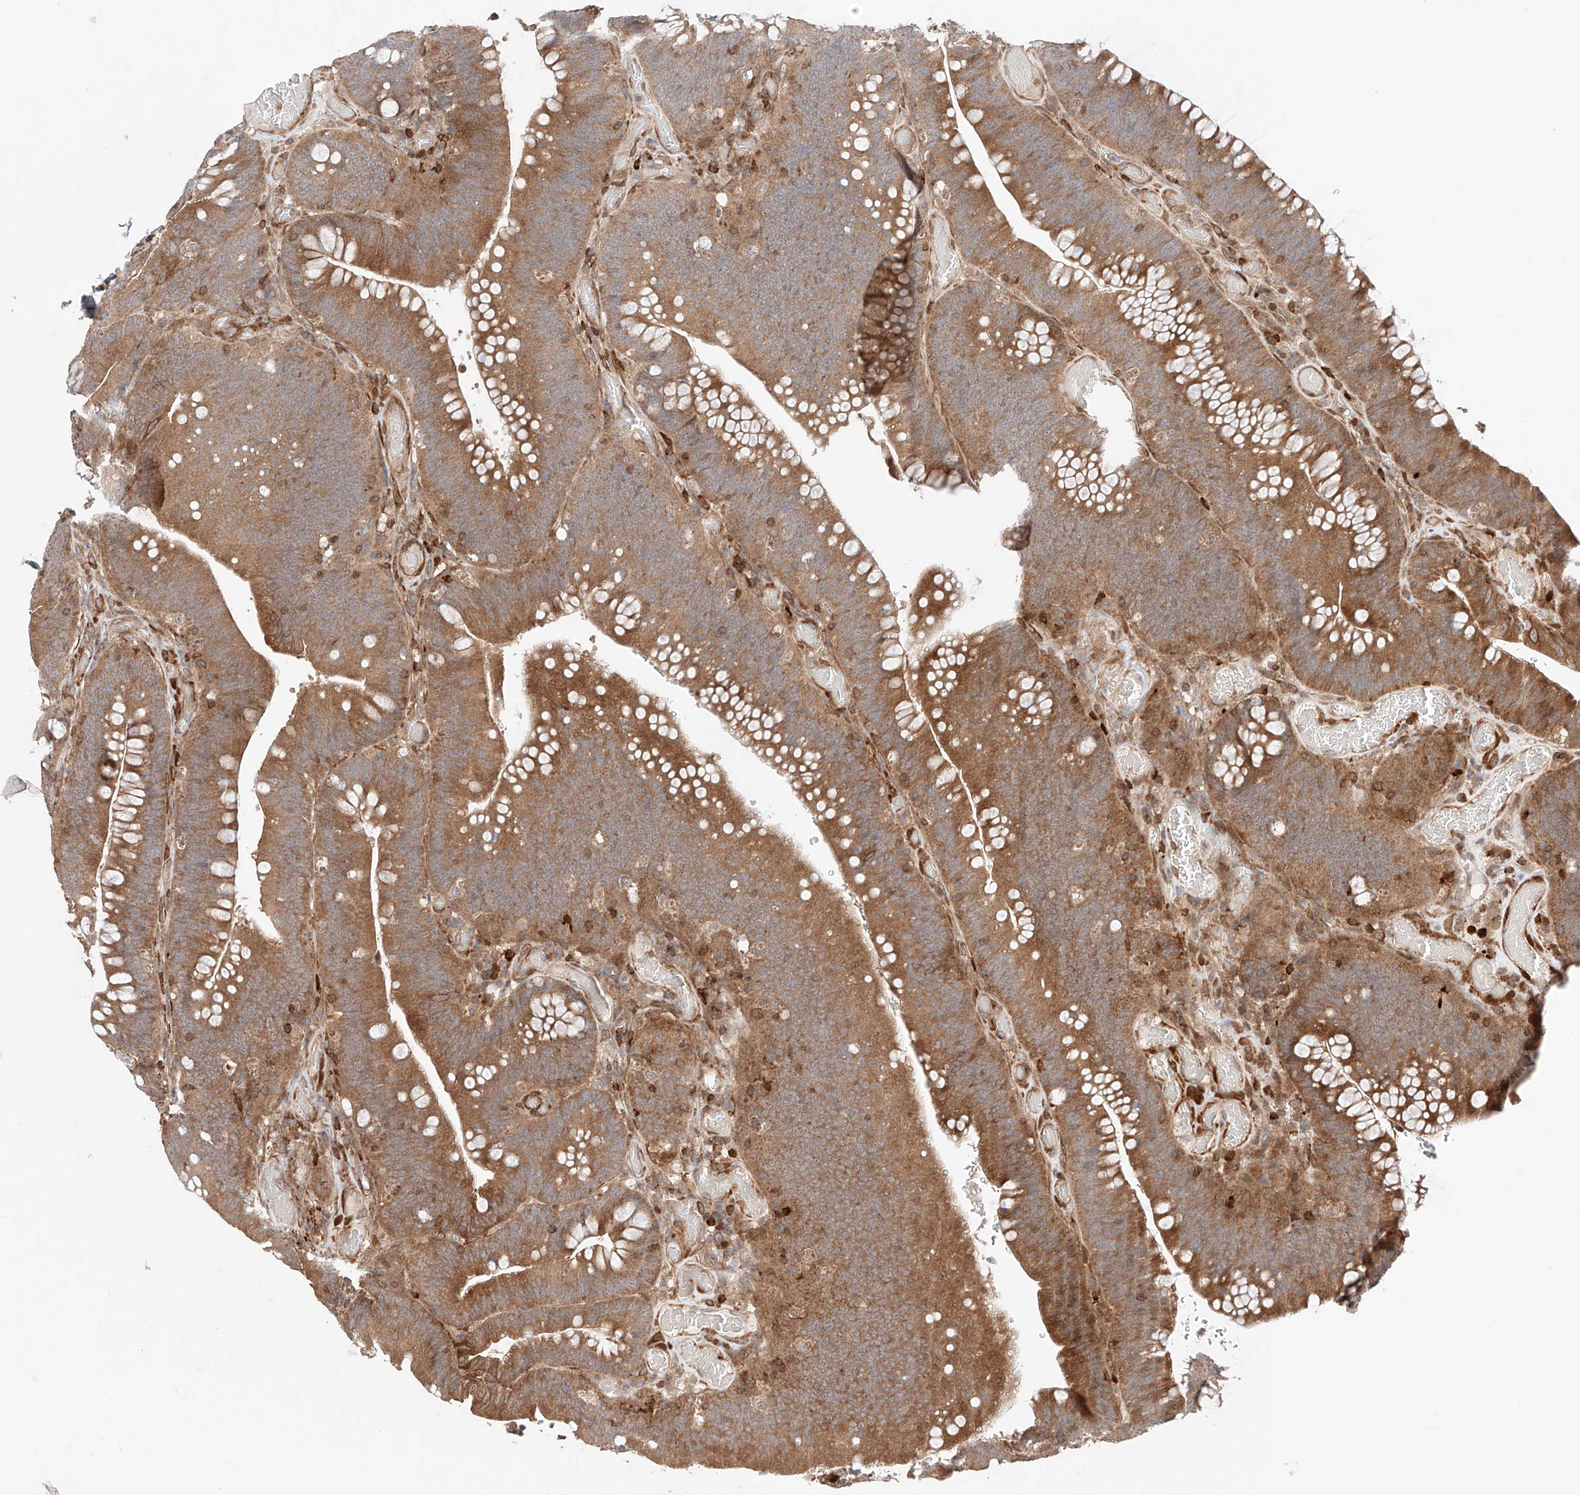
{"staining": {"intensity": "moderate", "quantity": ">75%", "location": "cytoplasmic/membranous"}, "tissue": "colorectal cancer", "cell_type": "Tumor cells", "image_type": "cancer", "snomed": [{"axis": "morphology", "description": "Normal tissue, NOS"}, {"axis": "topography", "description": "Colon"}], "caption": "The image shows a brown stain indicating the presence of a protein in the cytoplasmic/membranous of tumor cells in colorectal cancer. Nuclei are stained in blue.", "gene": "IGSF22", "patient": {"sex": "female", "age": 82}}